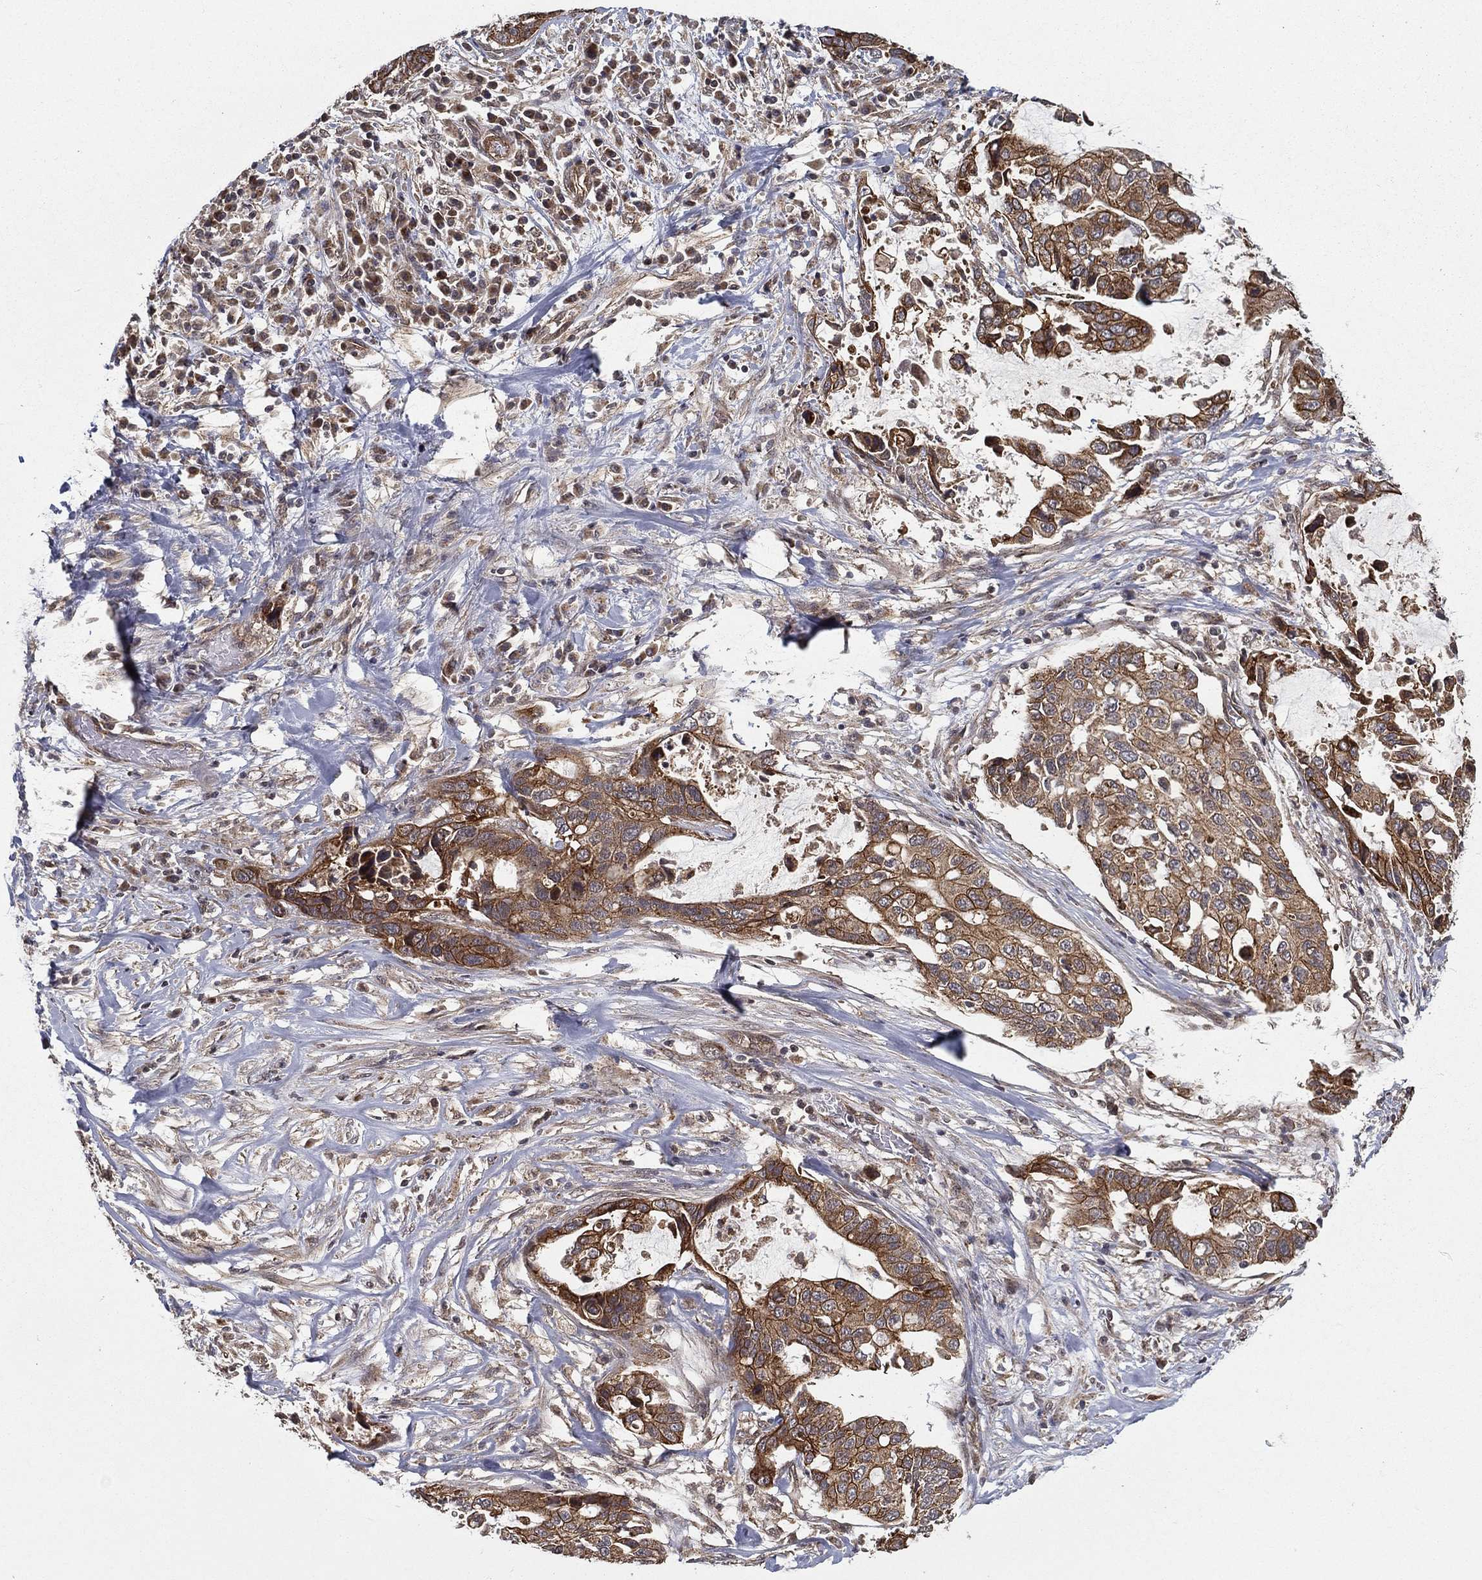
{"staining": {"intensity": "strong", "quantity": "25%-75%", "location": "cytoplasmic/membranous"}, "tissue": "stomach cancer", "cell_type": "Tumor cells", "image_type": "cancer", "snomed": [{"axis": "morphology", "description": "Adenocarcinoma, NOS"}, {"axis": "topography", "description": "Stomach"}], "caption": "Human stomach cancer stained with a protein marker displays strong staining in tumor cells.", "gene": "UACA", "patient": {"sex": "male", "age": 54}}